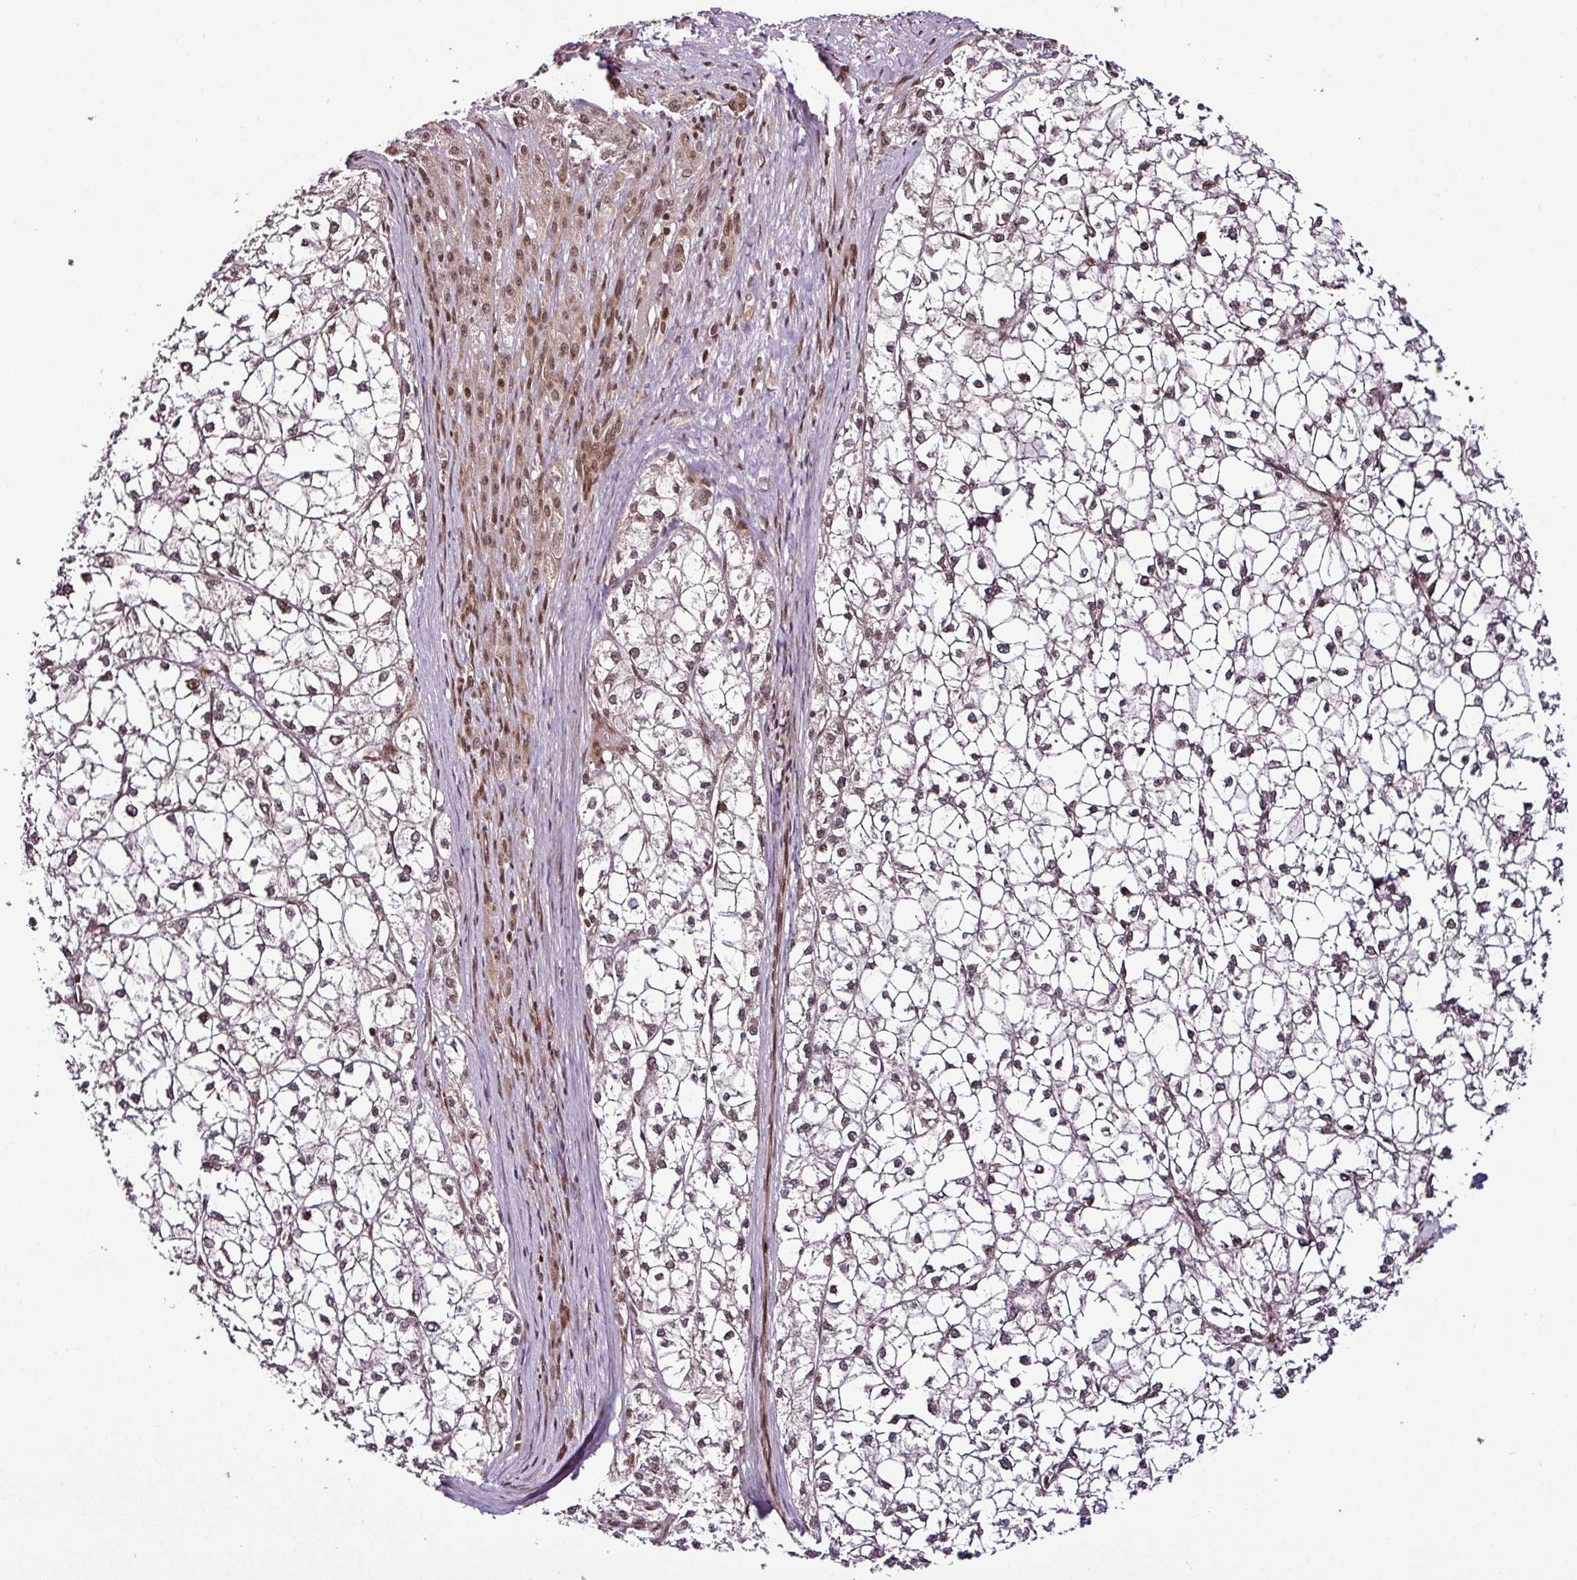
{"staining": {"intensity": "weak", "quantity": "<25%", "location": "nuclear"}, "tissue": "liver cancer", "cell_type": "Tumor cells", "image_type": "cancer", "snomed": [{"axis": "morphology", "description": "Carcinoma, Hepatocellular, NOS"}, {"axis": "topography", "description": "Liver"}], "caption": "Human liver hepatocellular carcinoma stained for a protein using IHC exhibits no positivity in tumor cells.", "gene": "COPRS", "patient": {"sex": "female", "age": 43}}